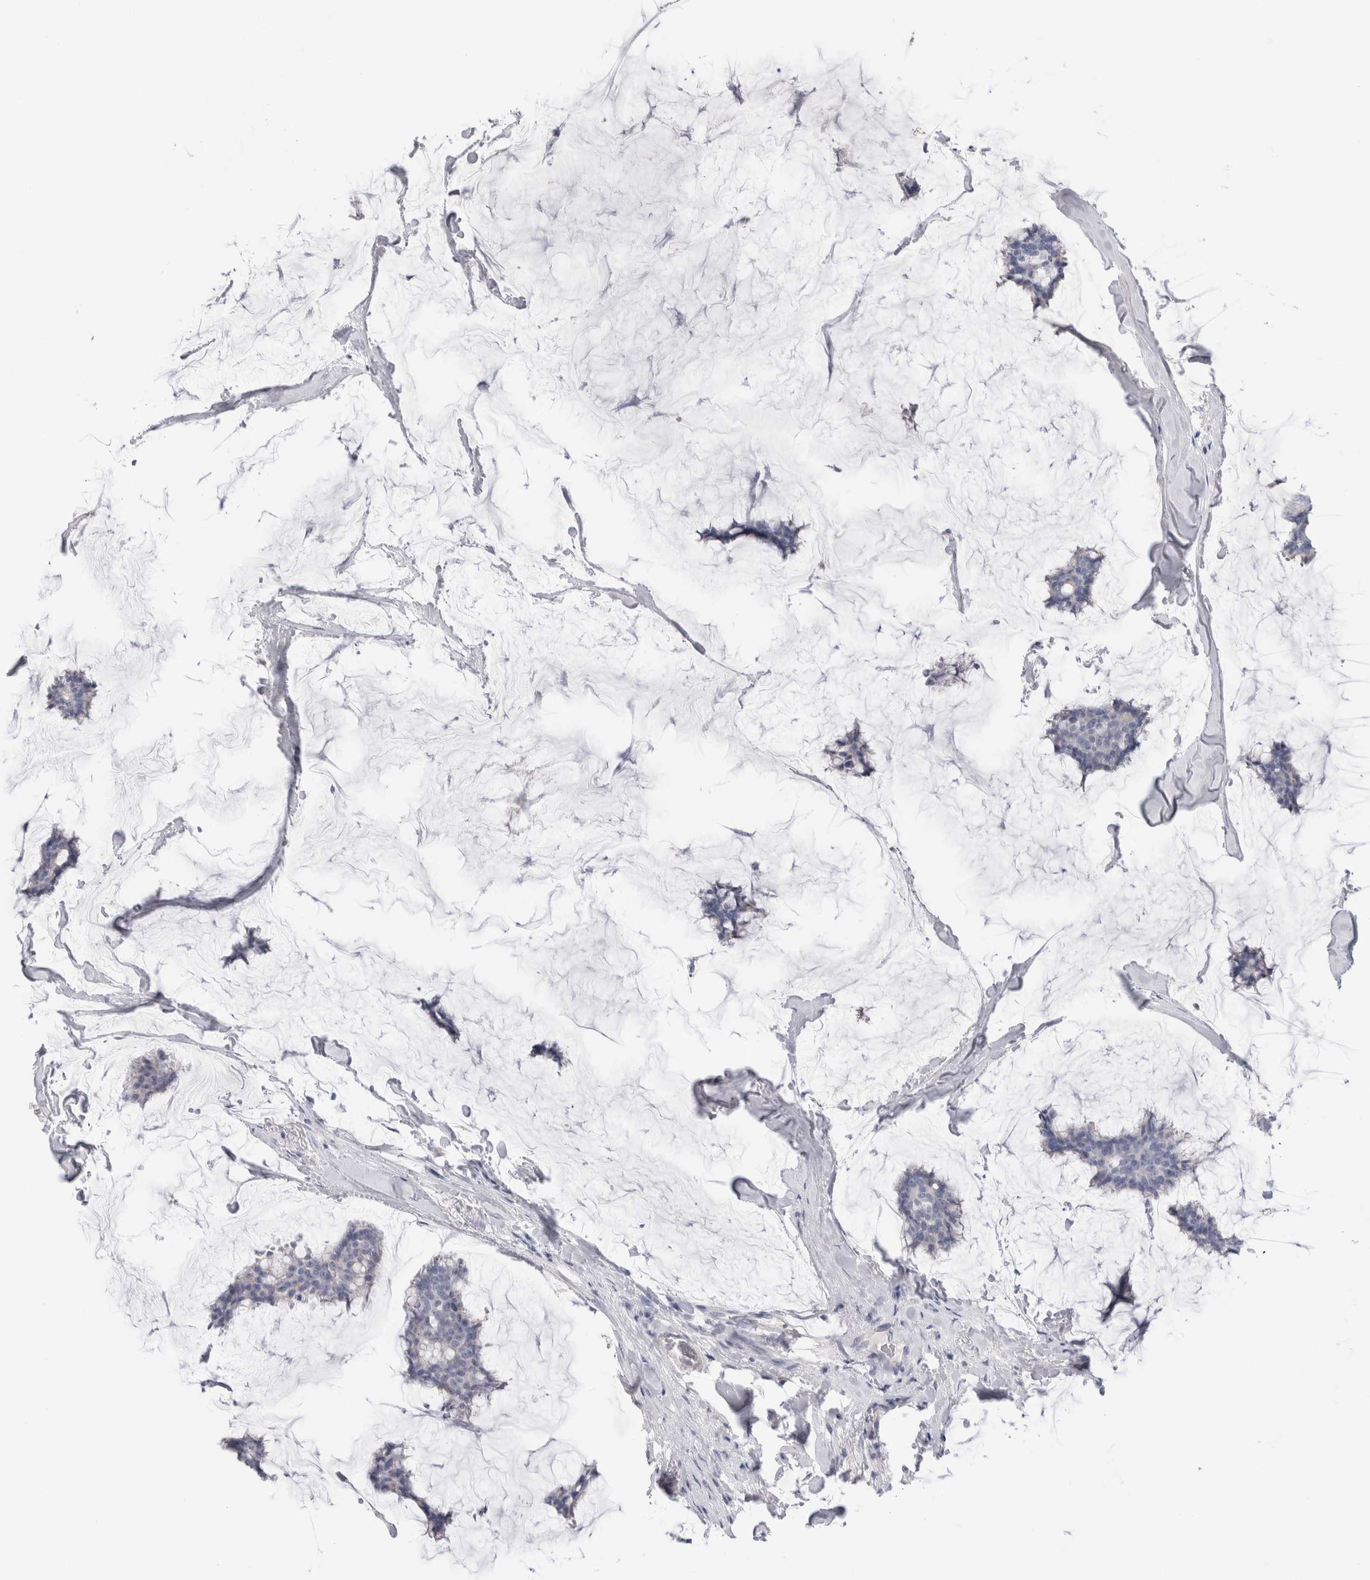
{"staining": {"intensity": "negative", "quantity": "none", "location": "none"}, "tissue": "breast cancer", "cell_type": "Tumor cells", "image_type": "cancer", "snomed": [{"axis": "morphology", "description": "Duct carcinoma"}, {"axis": "topography", "description": "Breast"}], "caption": "Immunohistochemical staining of infiltrating ductal carcinoma (breast) displays no significant staining in tumor cells.", "gene": "ANKMY1", "patient": {"sex": "female", "age": 93}}